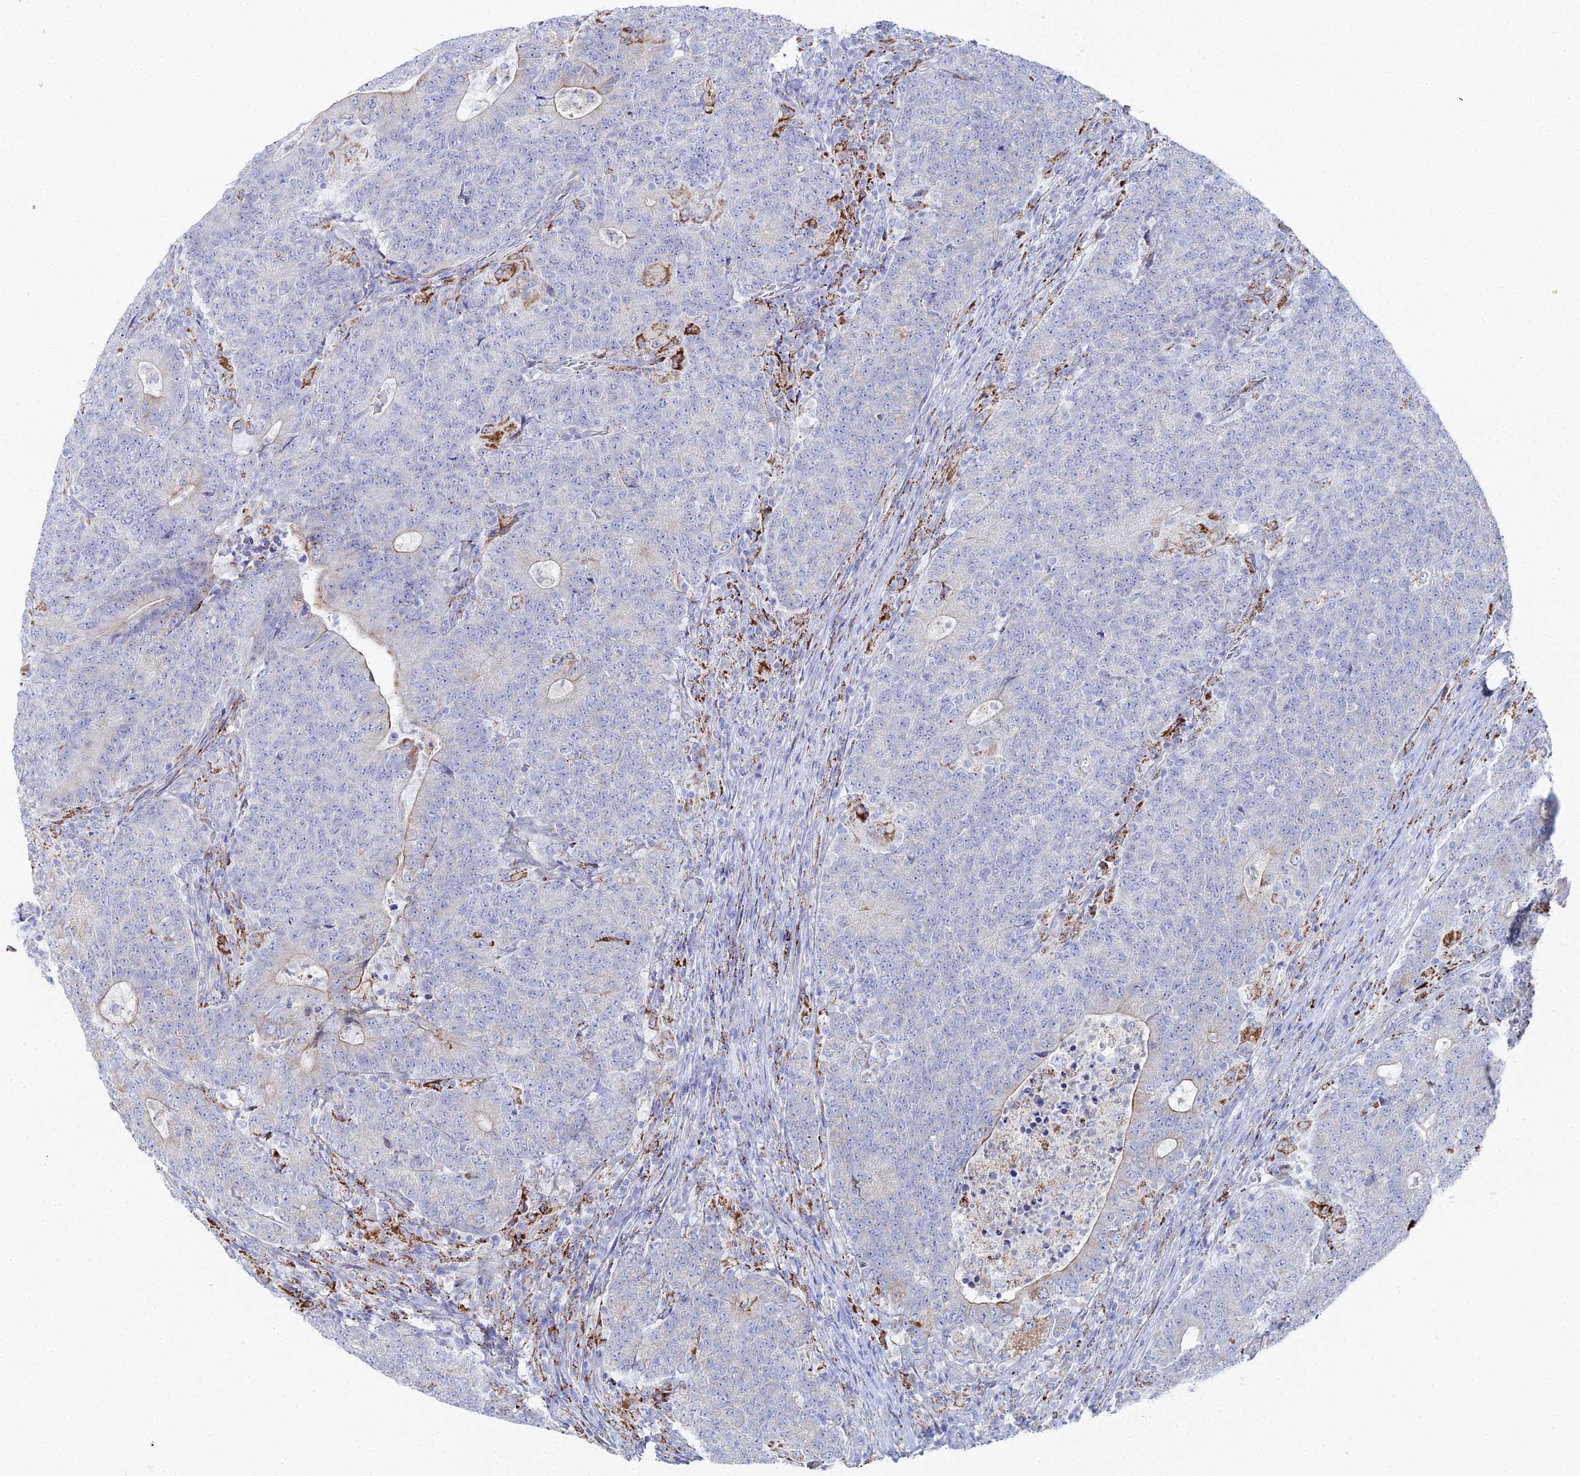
{"staining": {"intensity": "negative", "quantity": "none", "location": "none"}, "tissue": "colorectal cancer", "cell_type": "Tumor cells", "image_type": "cancer", "snomed": [{"axis": "morphology", "description": "Adenocarcinoma, NOS"}, {"axis": "topography", "description": "Colon"}], "caption": "An immunohistochemistry micrograph of colorectal adenocarcinoma is shown. There is no staining in tumor cells of colorectal adenocarcinoma. The staining was performed using DAB to visualize the protein expression in brown, while the nuclei were stained in blue with hematoxylin (Magnification: 20x).", "gene": "DHX34", "patient": {"sex": "female", "age": 75}}